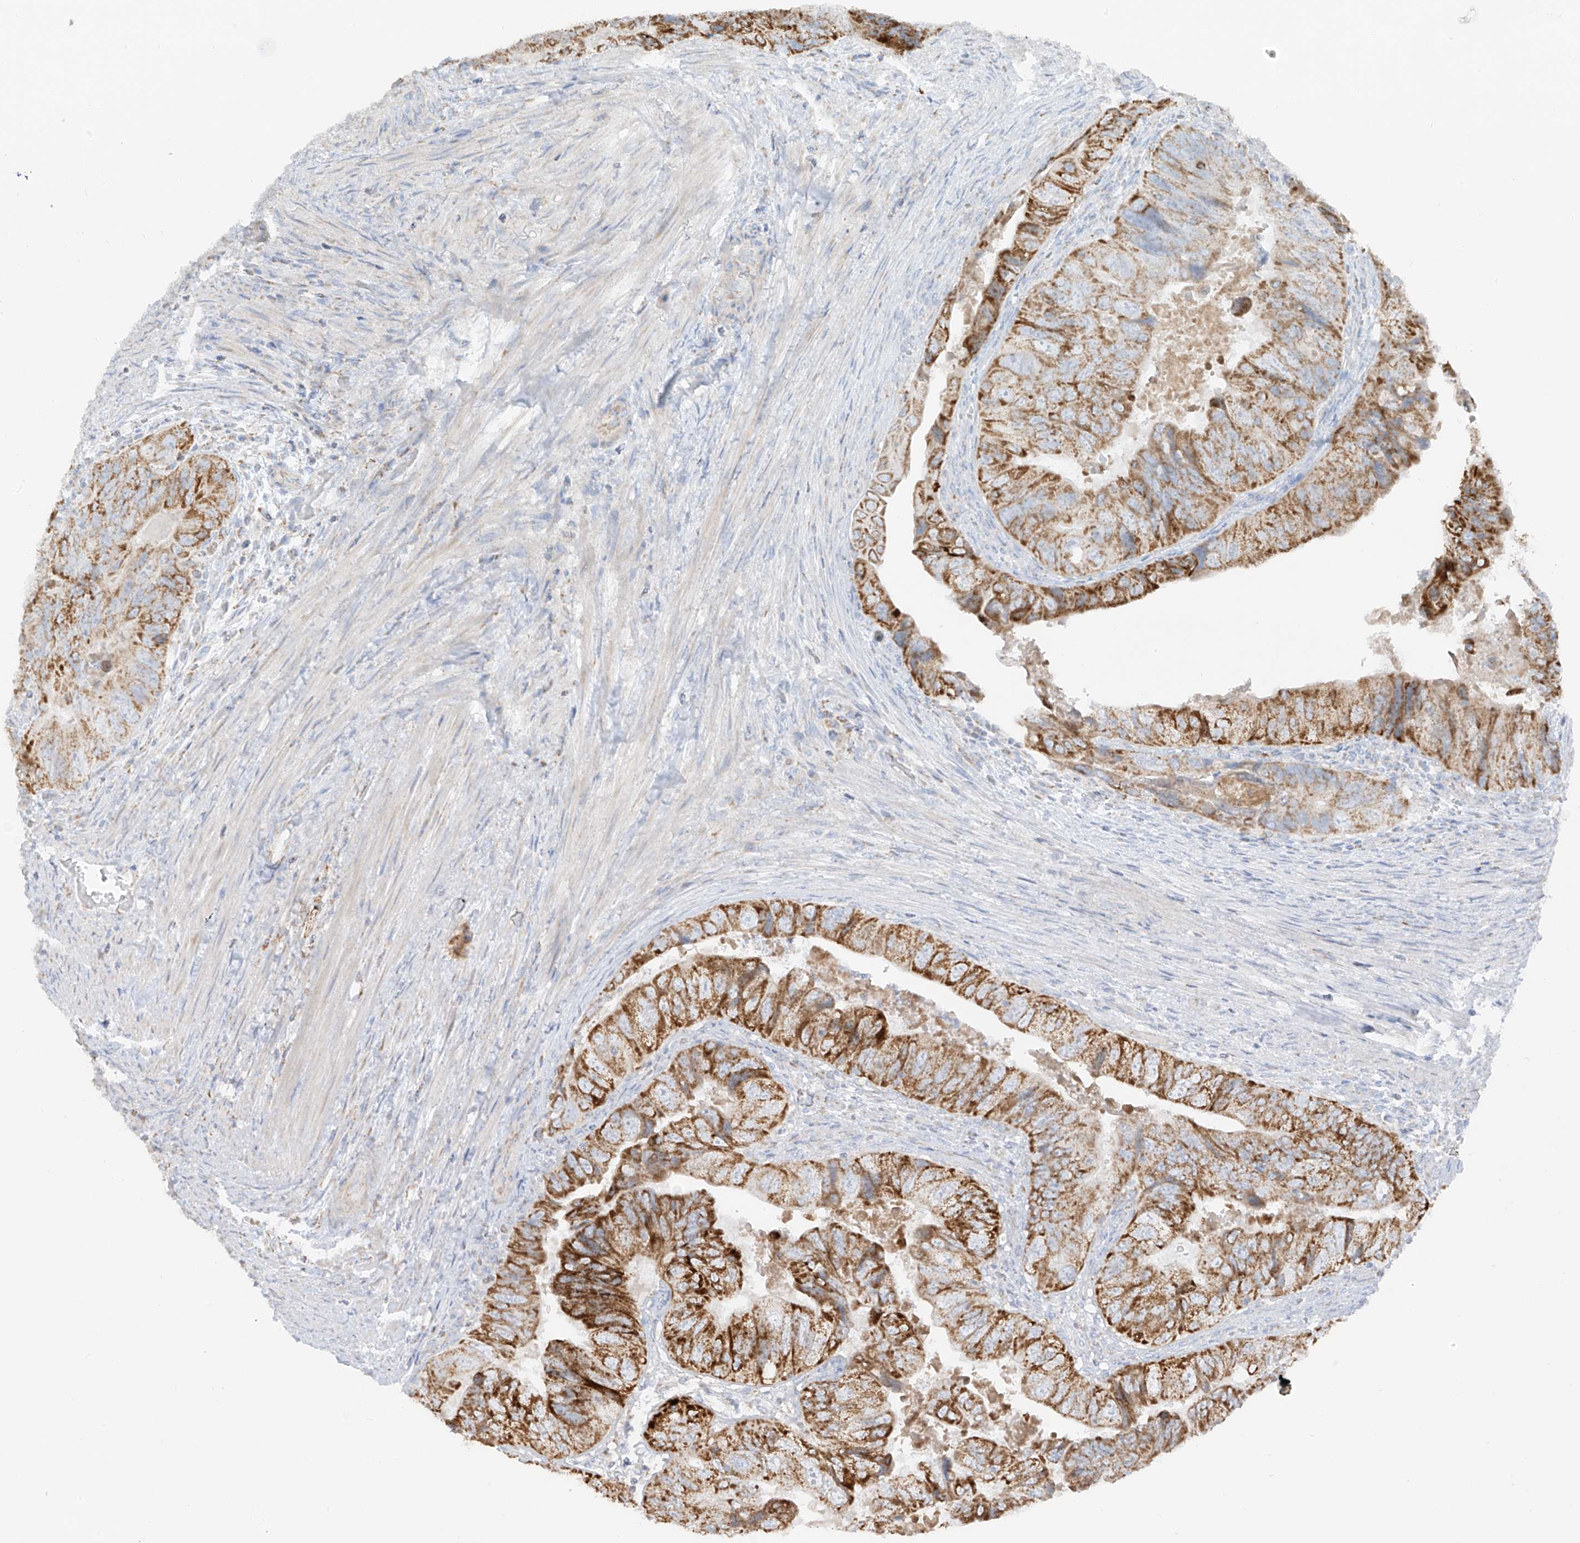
{"staining": {"intensity": "strong", "quantity": ">75%", "location": "cytoplasmic/membranous"}, "tissue": "colorectal cancer", "cell_type": "Tumor cells", "image_type": "cancer", "snomed": [{"axis": "morphology", "description": "Adenocarcinoma, NOS"}, {"axis": "topography", "description": "Rectum"}], "caption": "A histopathology image showing strong cytoplasmic/membranous staining in approximately >75% of tumor cells in adenocarcinoma (colorectal), as visualized by brown immunohistochemical staining.", "gene": "ETHE1", "patient": {"sex": "male", "age": 63}}